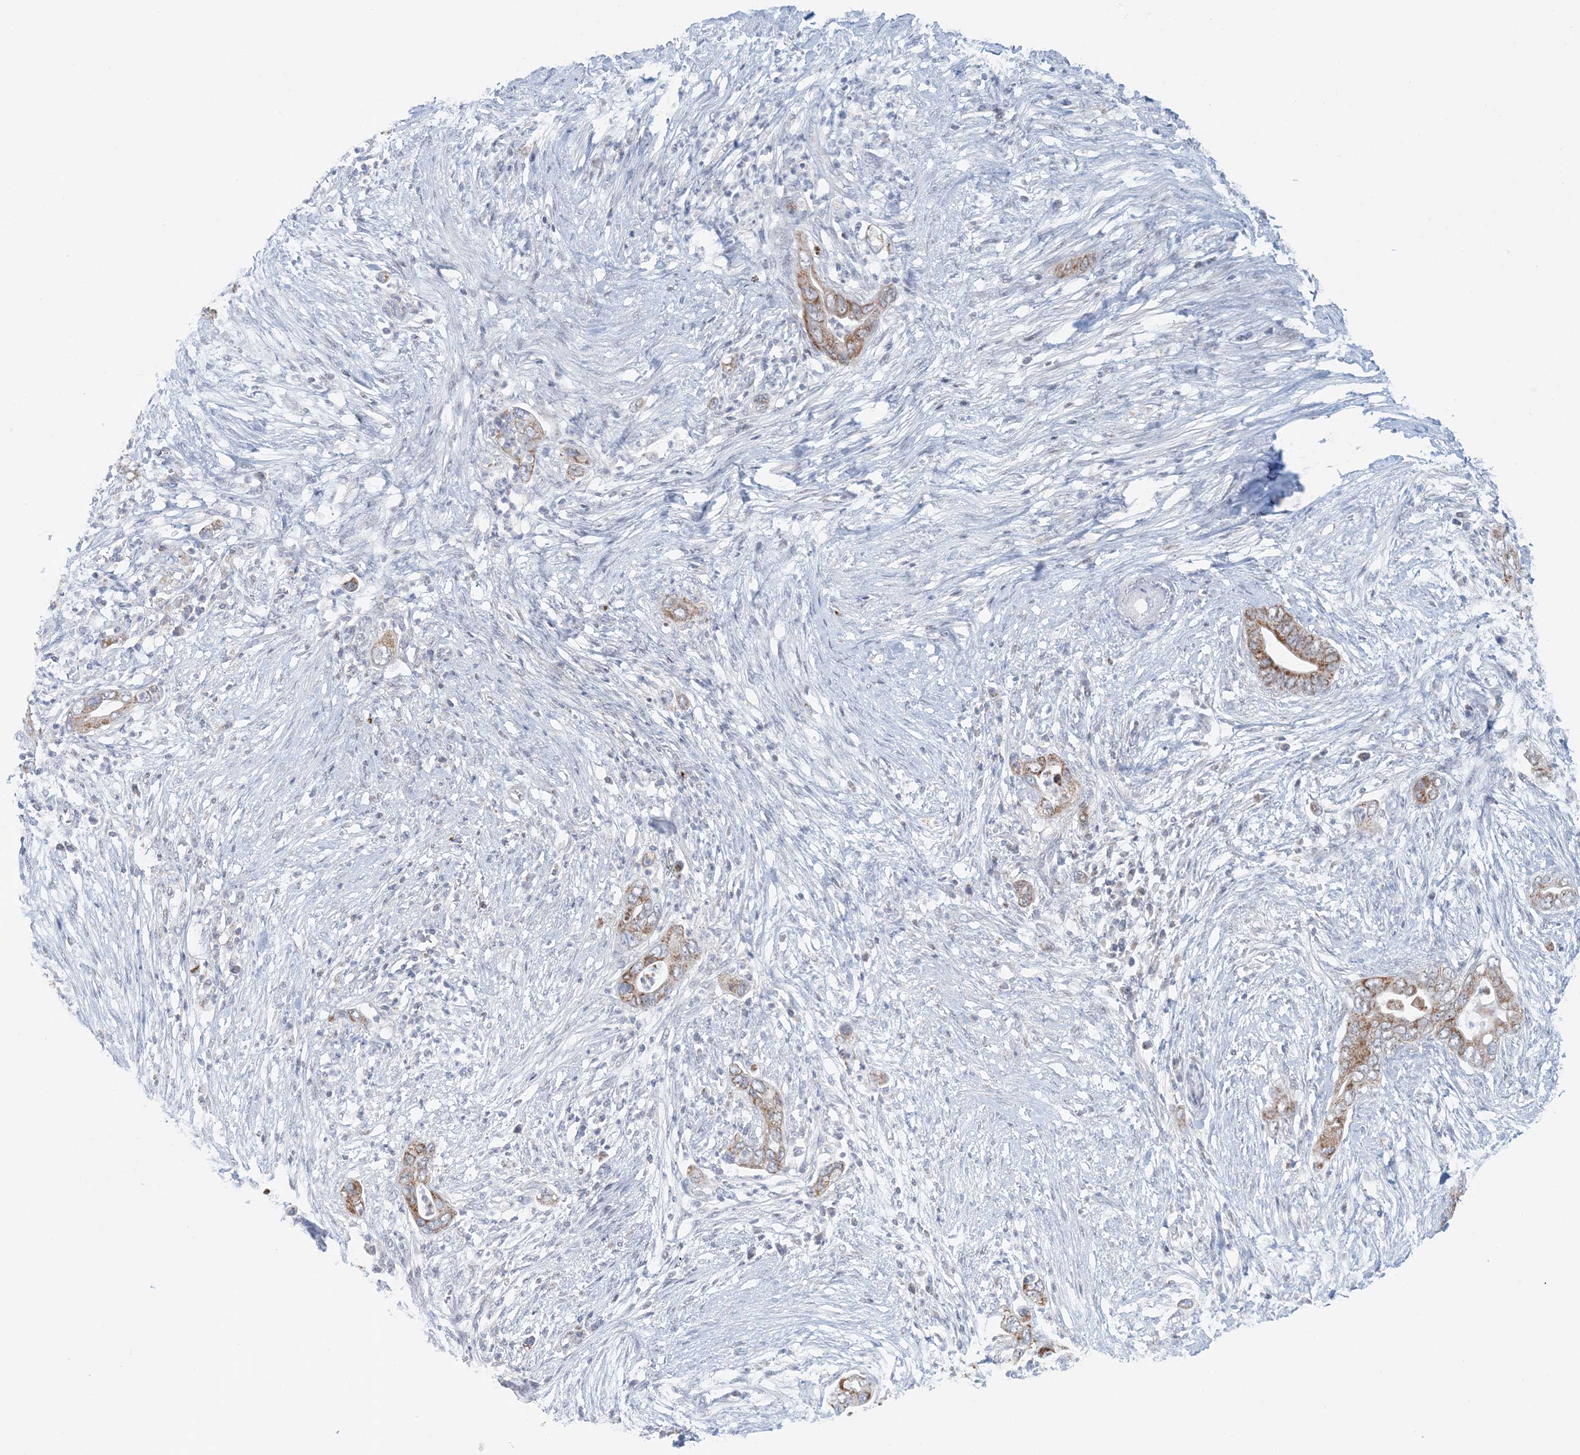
{"staining": {"intensity": "moderate", "quantity": ">75%", "location": "cytoplasmic/membranous"}, "tissue": "pancreatic cancer", "cell_type": "Tumor cells", "image_type": "cancer", "snomed": [{"axis": "morphology", "description": "Adenocarcinoma, NOS"}, {"axis": "topography", "description": "Pancreas"}], "caption": "Immunohistochemistry staining of pancreatic adenocarcinoma, which exhibits medium levels of moderate cytoplasmic/membranous expression in approximately >75% of tumor cells indicating moderate cytoplasmic/membranous protein expression. The staining was performed using DAB (brown) for protein detection and nuclei were counterstained in hematoxylin (blue).", "gene": "BDH1", "patient": {"sex": "male", "age": 75}}